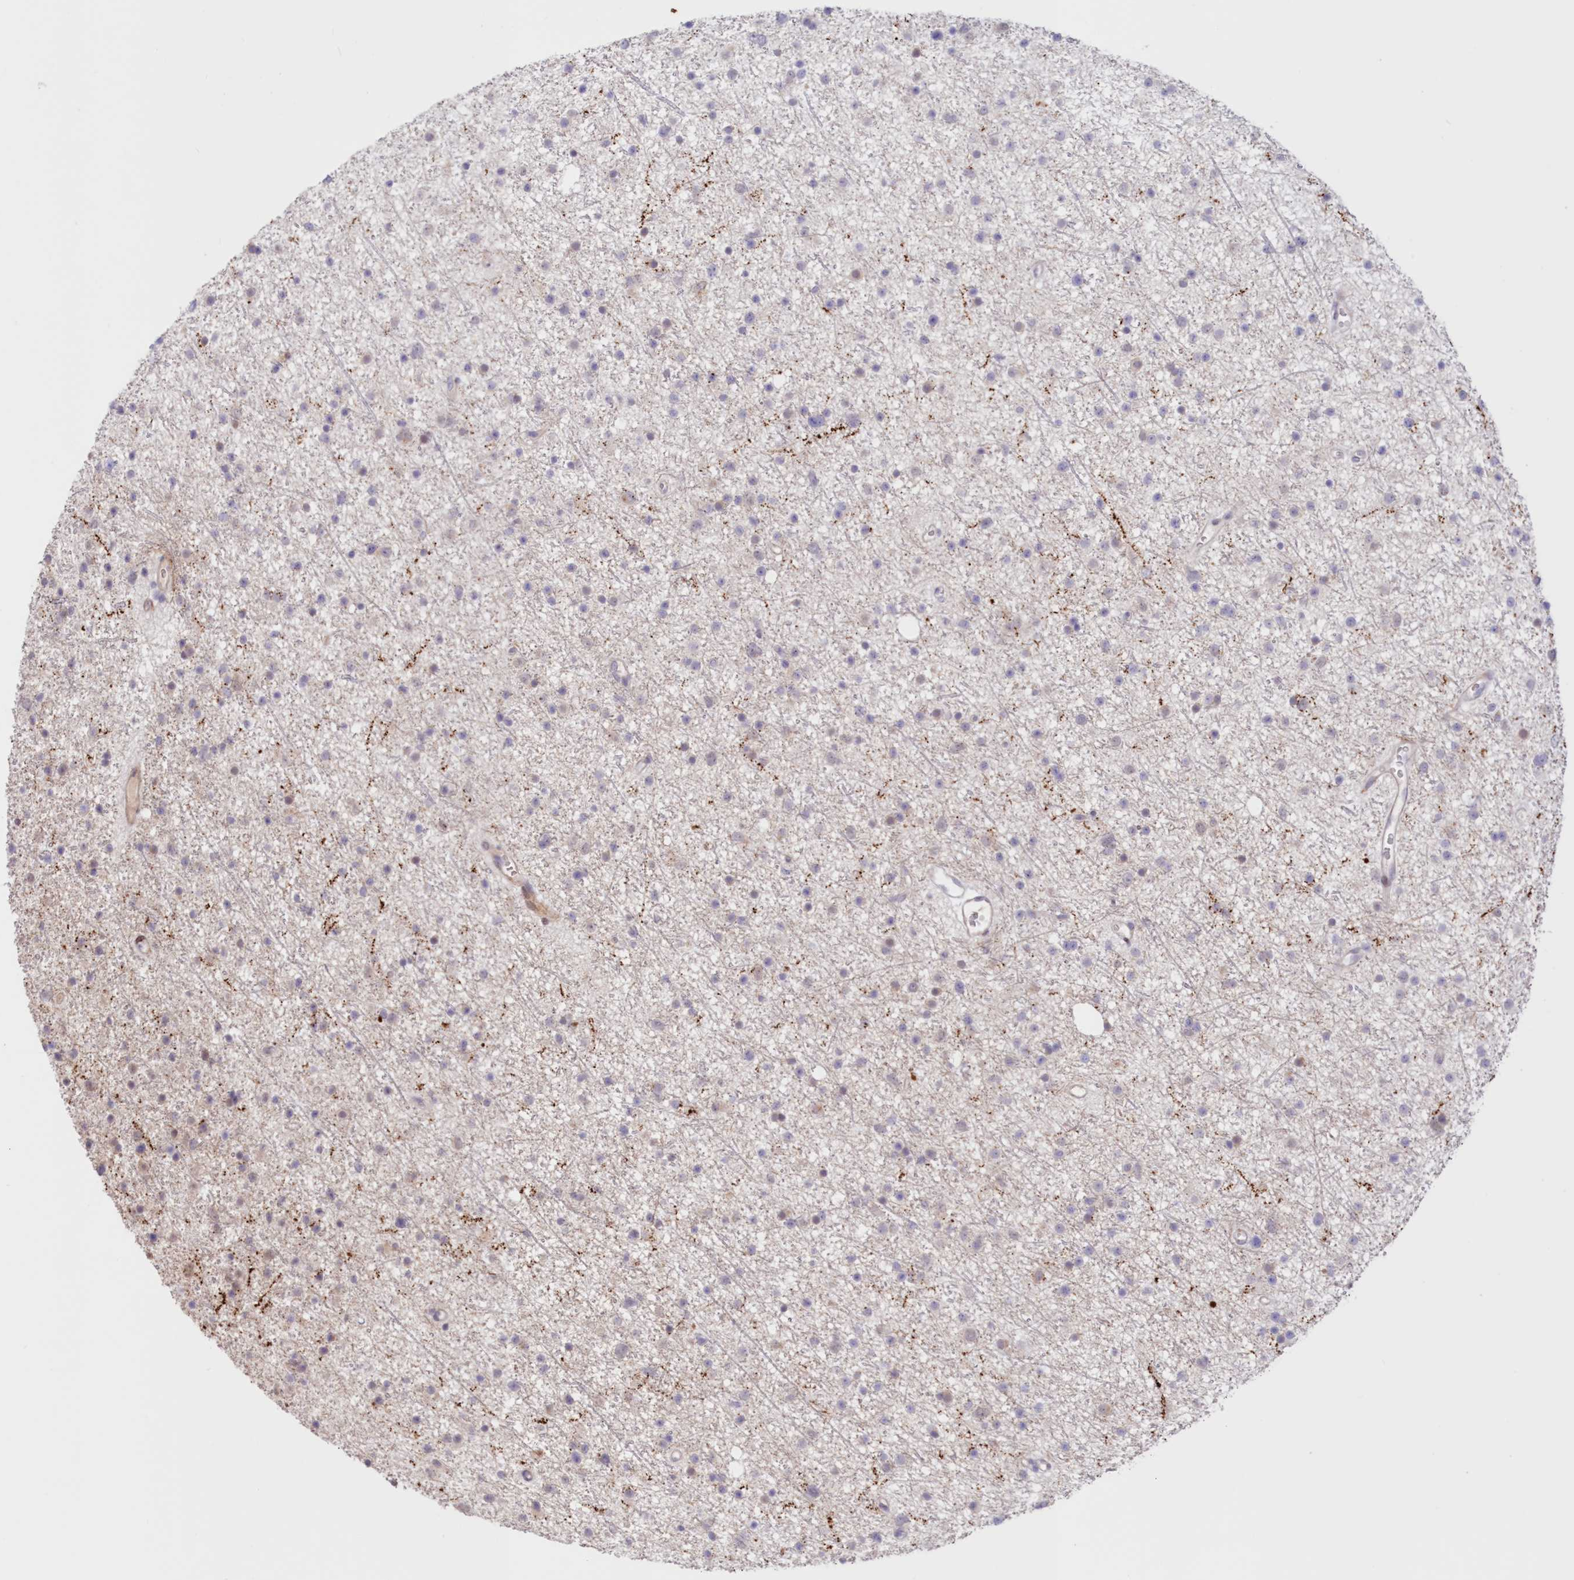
{"staining": {"intensity": "negative", "quantity": "none", "location": "none"}, "tissue": "glioma", "cell_type": "Tumor cells", "image_type": "cancer", "snomed": [{"axis": "morphology", "description": "Glioma, malignant, Low grade"}, {"axis": "topography", "description": "Cerebral cortex"}], "caption": "An immunohistochemistry histopathology image of malignant glioma (low-grade) is shown. There is no staining in tumor cells of malignant glioma (low-grade).", "gene": "SNED1", "patient": {"sex": "female", "age": 39}}